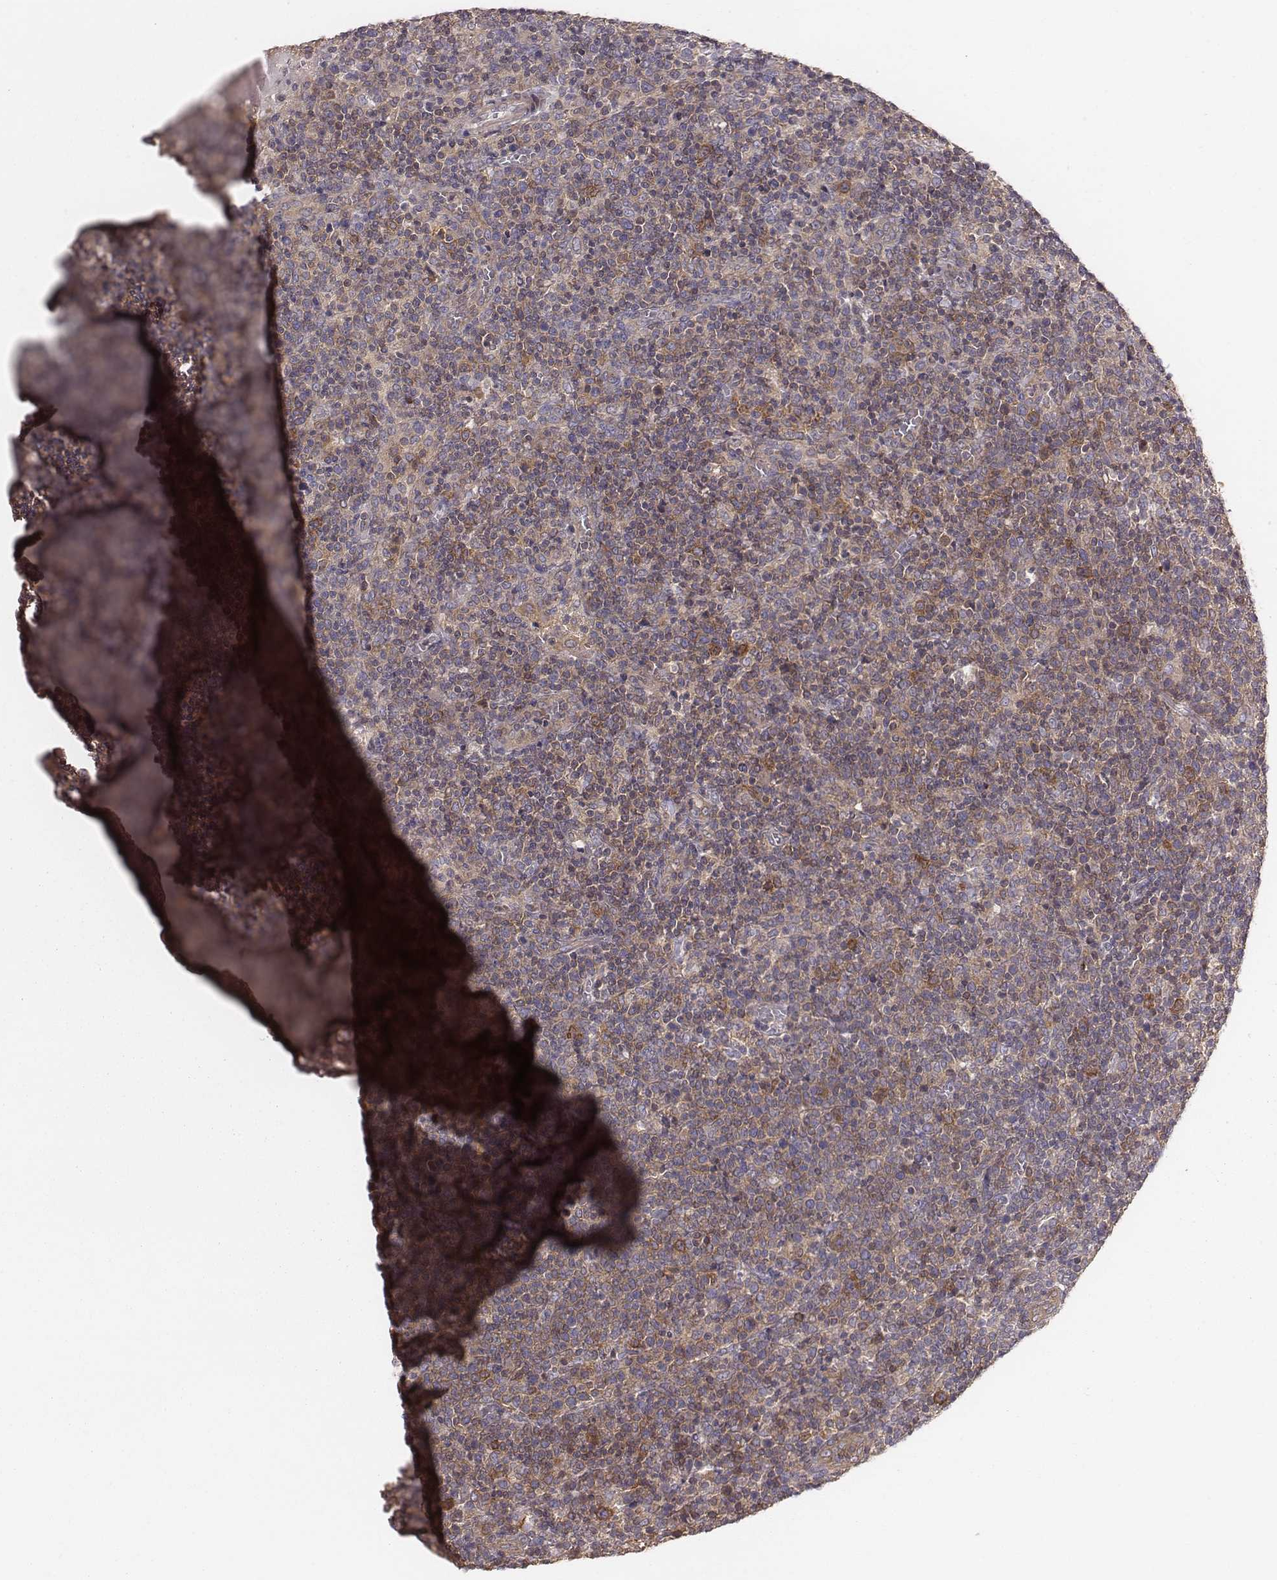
{"staining": {"intensity": "moderate", "quantity": ">75%", "location": "cytoplasmic/membranous"}, "tissue": "lymphoma", "cell_type": "Tumor cells", "image_type": "cancer", "snomed": [{"axis": "morphology", "description": "Malignant lymphoma, non-Hodgkin's type, High grade"}, {"axis": "topography", "description": "Lymph node"}], "caption": "Immunohistochemical staining of lymphoma reveals moderate cytoplasmic/membranous protein expression in about >75% of tumor cells. (brown staining indicates protein expression, while blue staining denotes nuclei).", "gene": "CAD", "patient": {"sex": "male", "age": 61}}